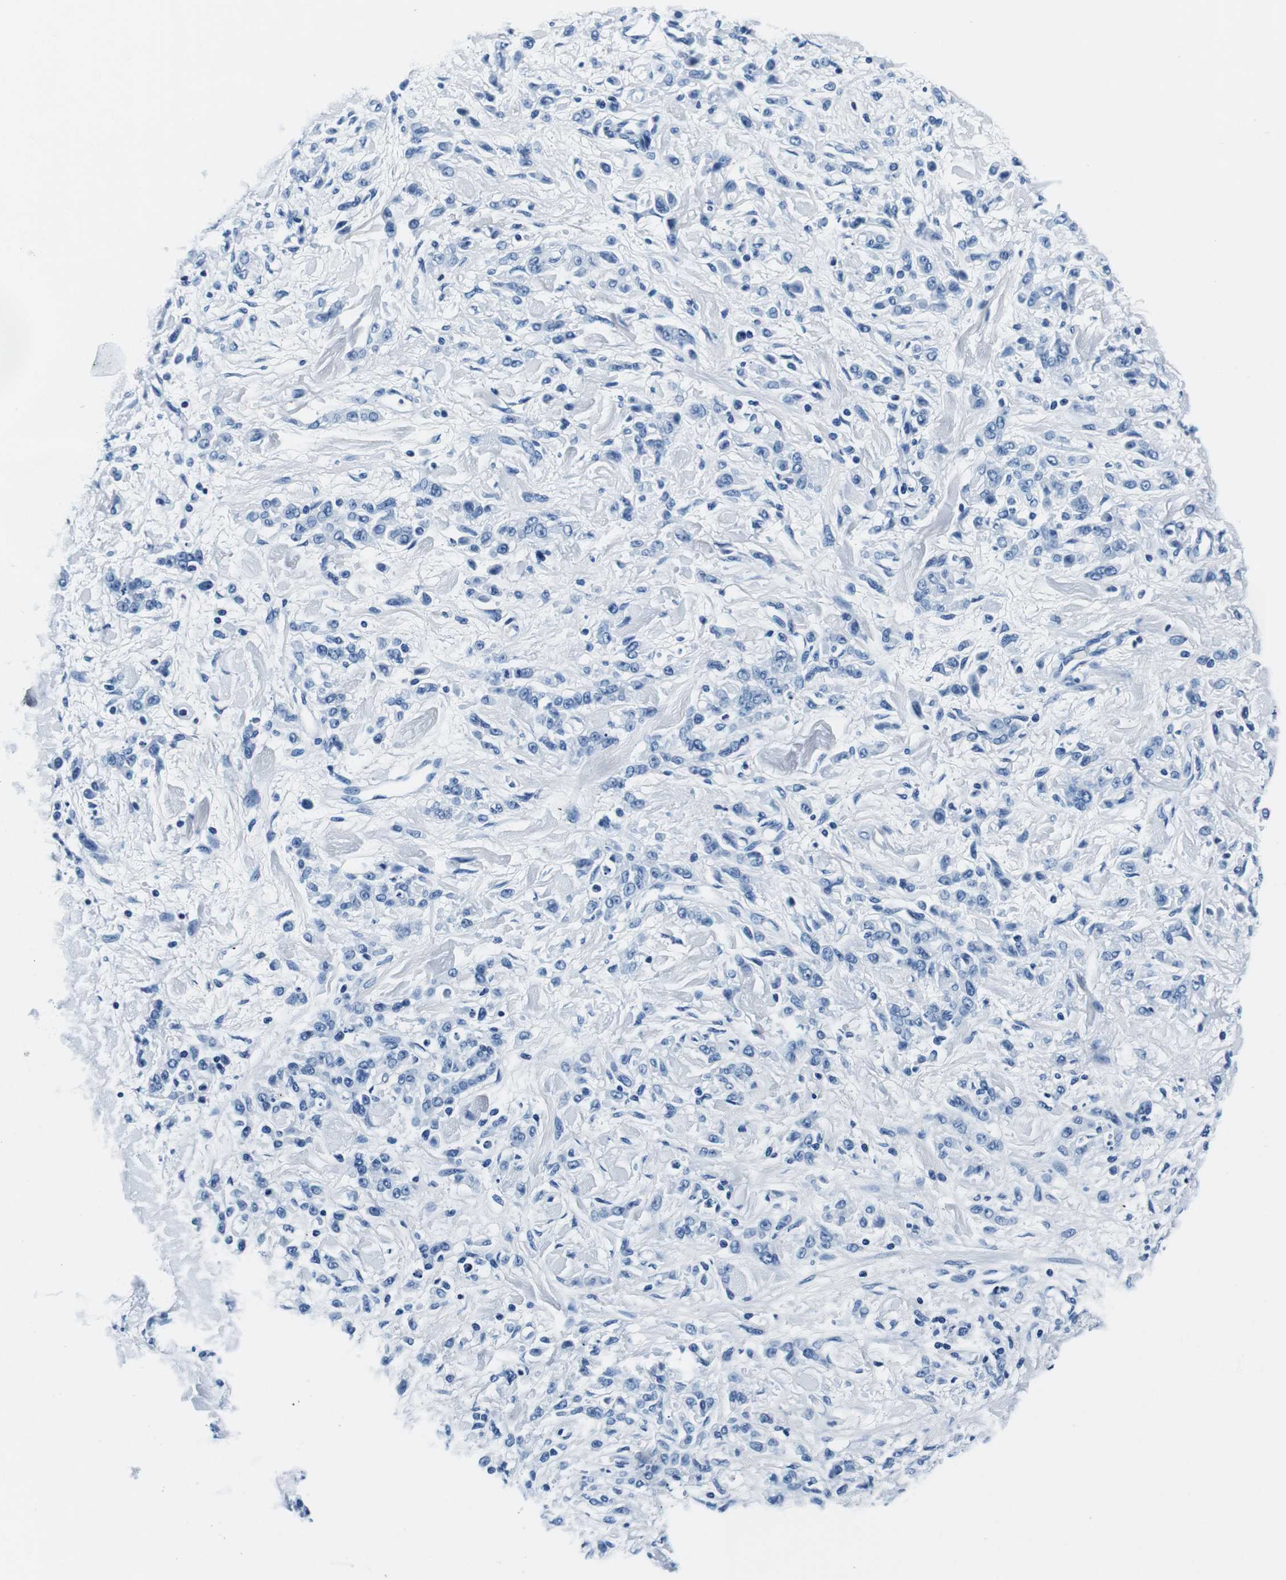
{"staining": {"intensity": "negative", "quantity": "none", "location": "none"}, "tissue": "stomach cancer", "cell_type": "Tumor cells", "image_type": "cancer", "snomed": [{"axis": "morphology", "description": "Normal tissue, NOS"}, {"axis": "morphology", "description": "Adenocarcinoma, NOS"}, {"axis": "topography", "description": "Stomach"}], "caption": "Stomach cancer stained for a protein using immunohistochemistry (IHC) displays no positivity tumor cells.", "gene": "ELANE", "patient": {"sex": "male", "age": 82}}